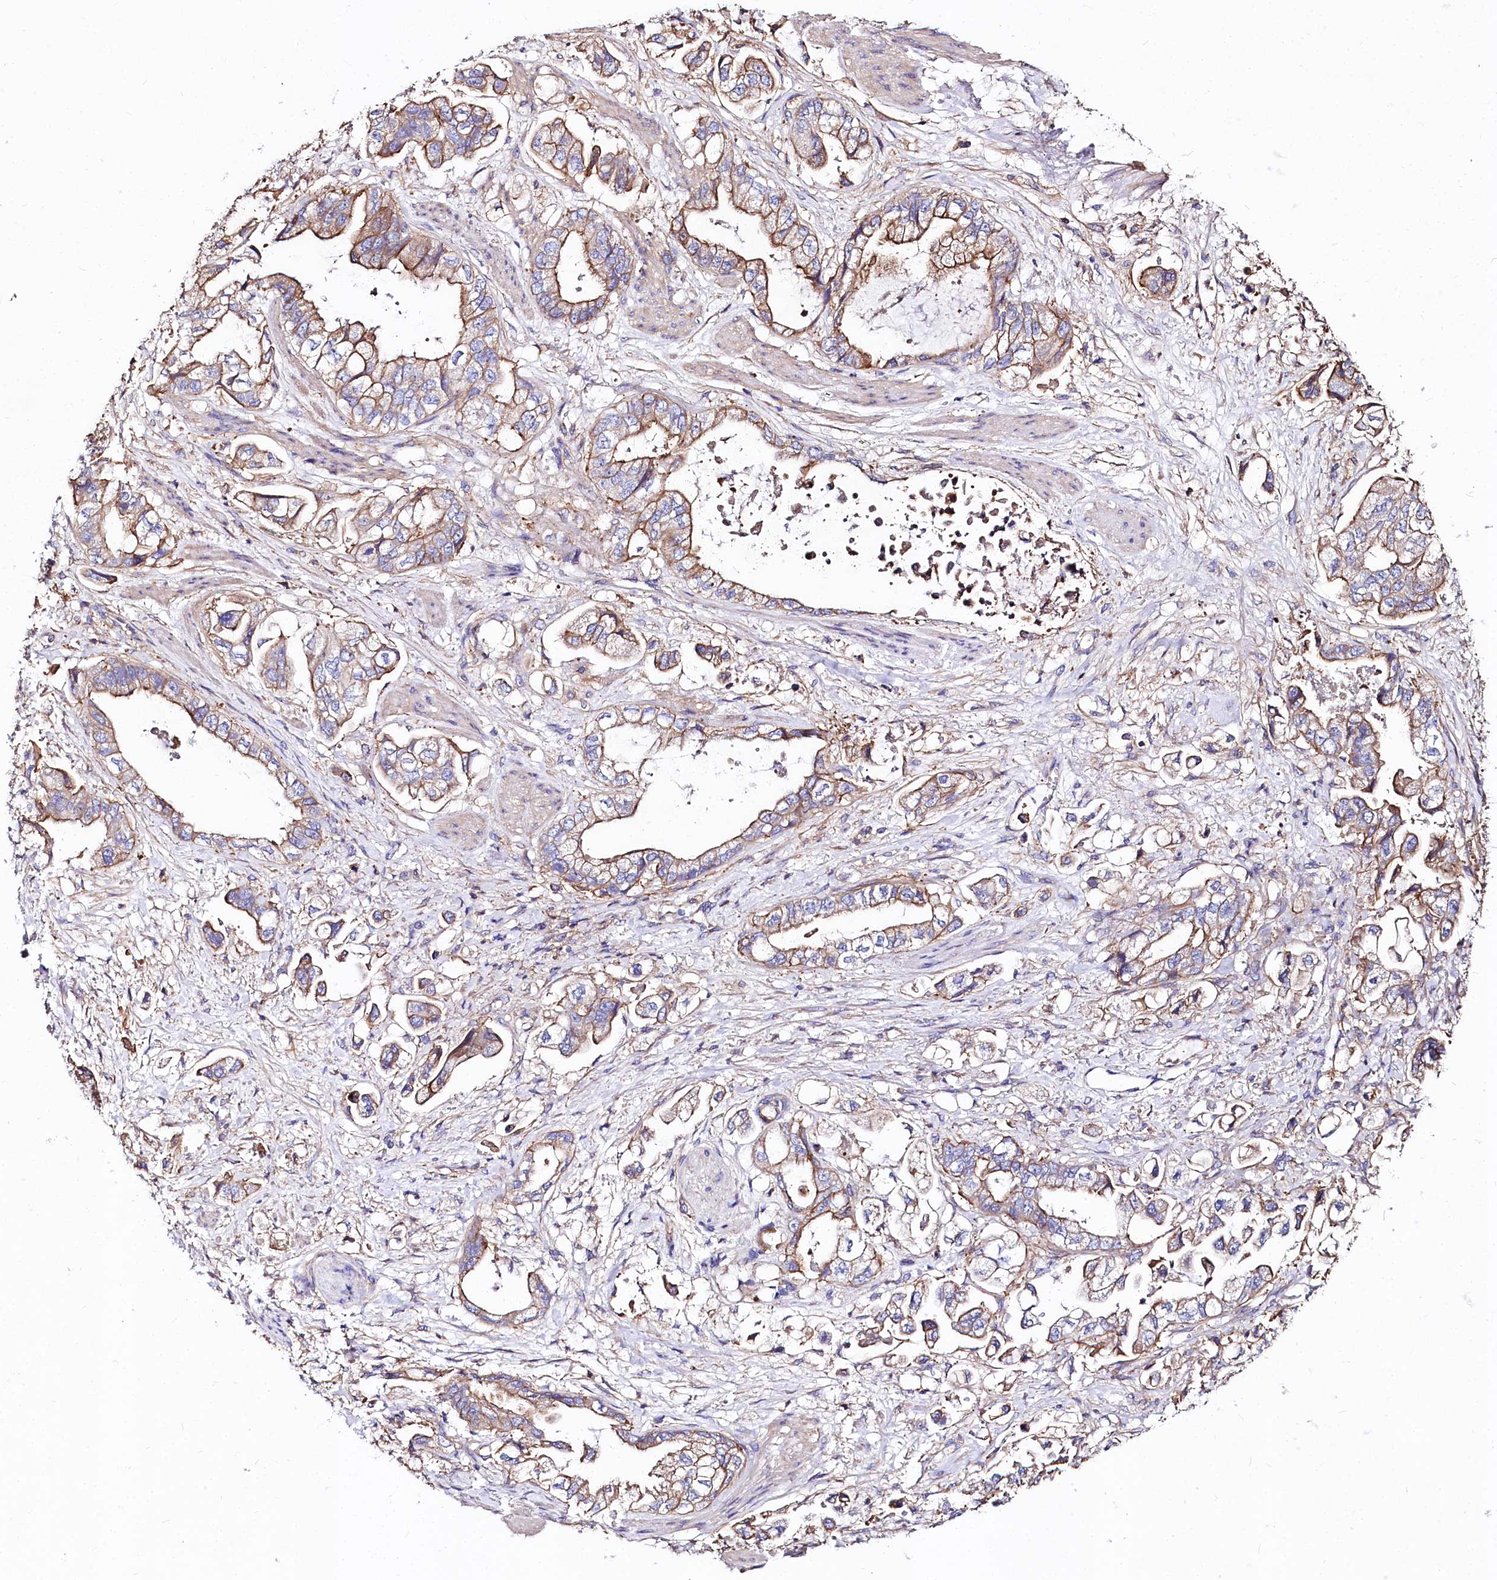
{"staining": {"intensity": "moderate", "quantity": ">75%", "location": "cytoplasmic/membranous"}, "tissue": "stomach cancer", "cell_type": "Tumor cells", "image_type": "cancer", "snomed": [{"axis": "morphology", "description": "Adenocarcinoma, NOS"}, {"axis": "topography", "description": "Stomach"}], "caption": "Tumor cells display moderate cytoplasmic/membranous staining in about >75% of cells in adenocarcinoma (stomach). The protein of interest is shown in brown color, while the nuclei are stained blue.", "gene": "FCHSD2", "patient": {"sex": "male", "age": 62}}